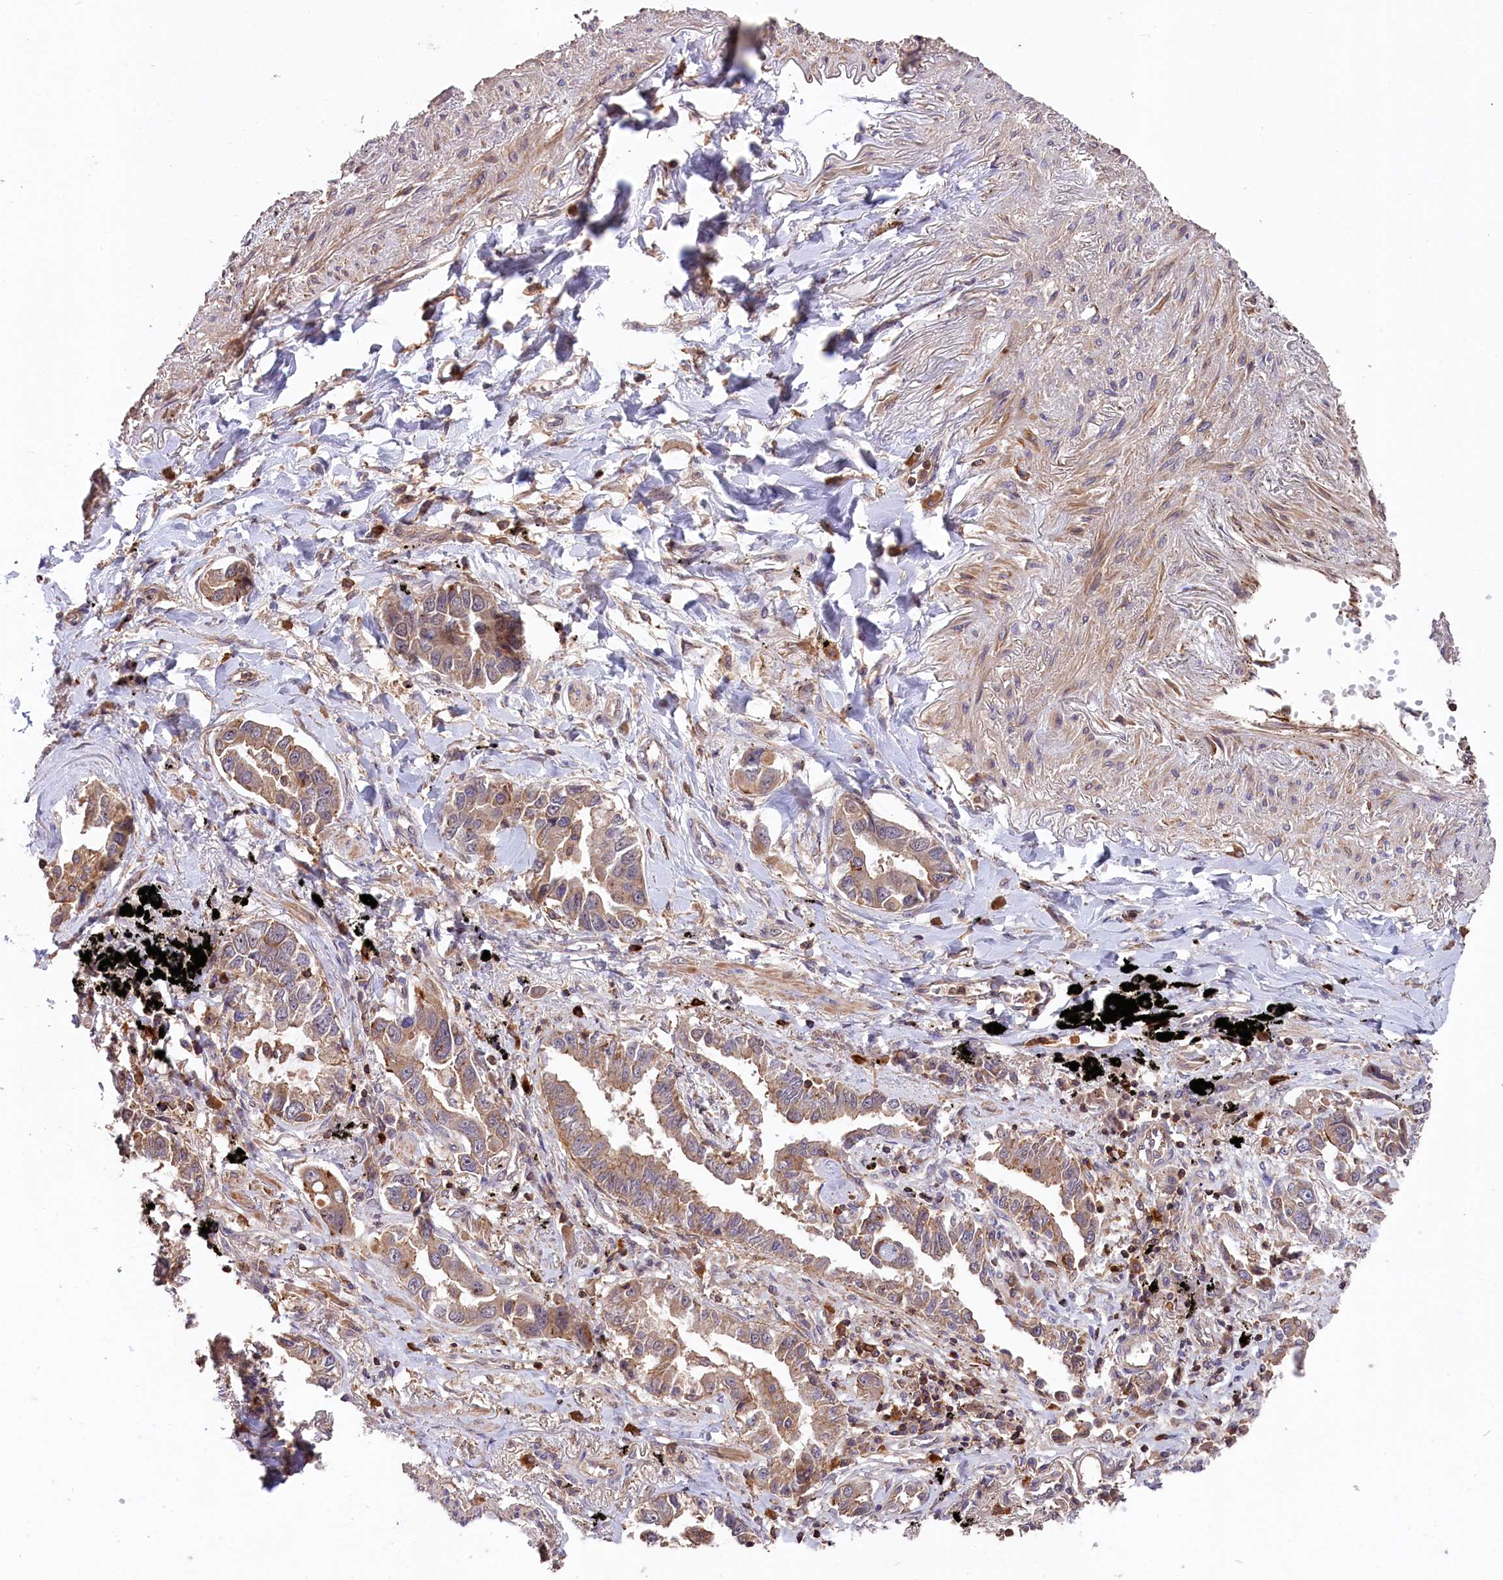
{"staining": {"intensity": "weak", "quantity": ">75%", "location": "cytoplasmic/membranous"}, "tissue": "lung cancer", "cell_type": "Tumor cells", "image_type": "cancer", "snomed": [{"axis": "morphology", "description": "Adenocarcinoma, NOS"}, {"axis": "topography", "description": "Lung"}], "caption": "Immunohistochemical staining of human lung cancer exhibits weak cytoplasmic/membranous protein expression in approximately >75% of tumor cells. The staining is performed using DAB brown chromogen to label protein expression. The nuclei are counter-stained blue using hematoxylin.", "gene": "SKIDA1", "patient": {"sex": "male", "age": 67}}